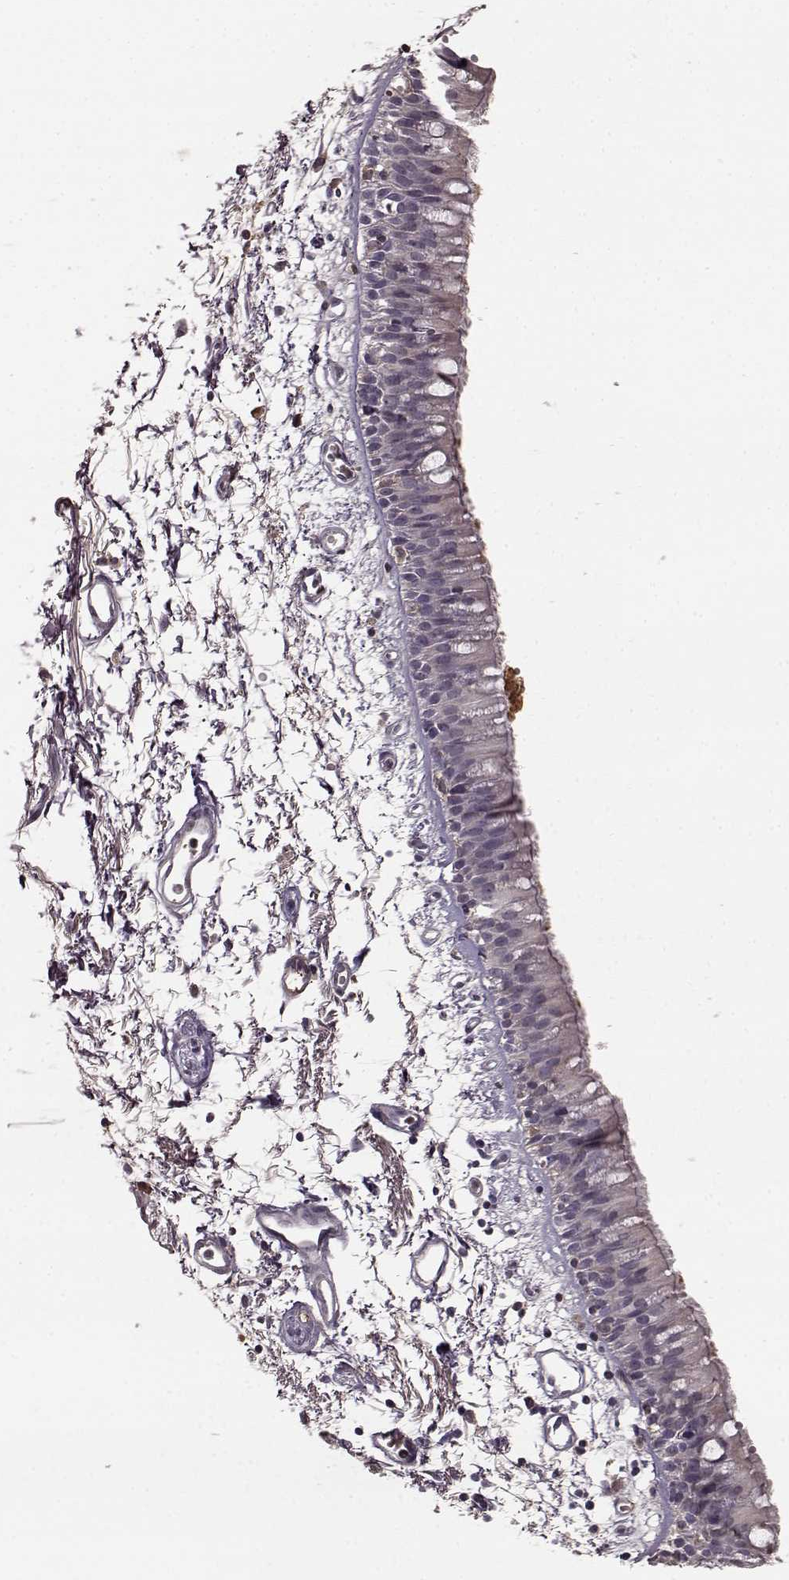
{"staining": {"intensity": "negative", "quantity": "none", "location": "none"}, "tissue": "bronchus", "cell_type": "Respiratory epithelial cells", "image_type": "normal", "snomed": [{"axis": "morphology", "description": "Normal tissue, NOS"}, {"axis": "morphology", "description": "Squamous cell carcinoma, NOS"}, {"axis": "topography", "description": "Cartilage tissue"}, {"axis": "topography", "description": "Bronchus"}, {"axis": "topography", "description": "Lung"}], "caption": "Respiratory epithelial cells show no significant staining in benign bronchus. The staining is performed using DAB brown chromogen with nuclei counter-stained in using hematoxylin.", "gene": "NRL", "patient": {"sex": "male", "age": 66}}